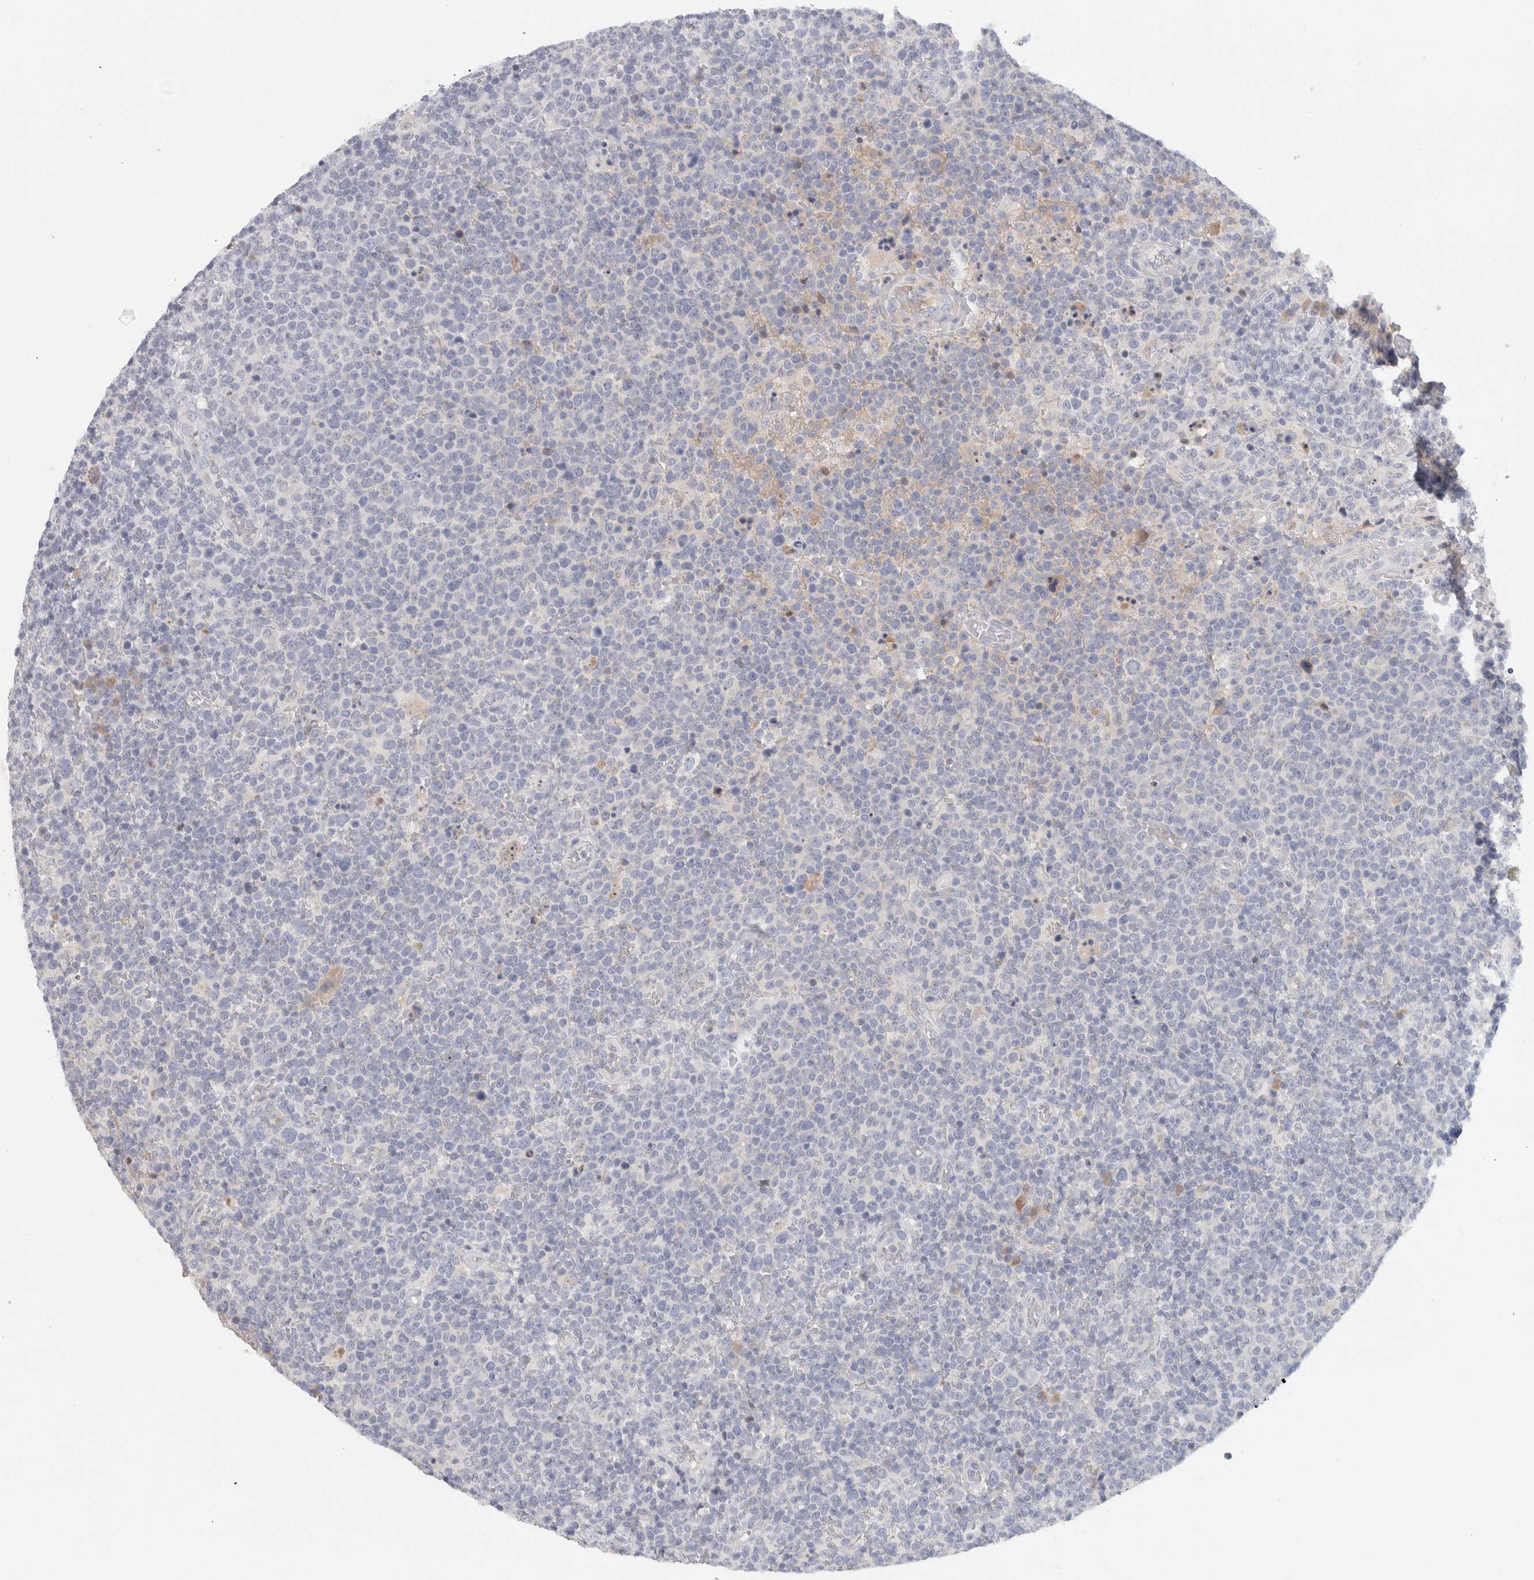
{"staining": {"intensity": "negative", "quantity": "none", "location": "none"}, "tissue": "lymphoma", "cell_type": "Tumor cells", "image_type": "cancer", "snomed": [{"axis": "morphology", "description": "Malignant lymphoma, non-Hodgkin's type, High grade"}, {"axis": "topography", "description": "Lymph node"}], "caption": "Tumor cells are negative for protein expression in human malignant lymphoma, non-Hodgkin's type (high-grade). (DAB IHC visualized using brightfield microscopy, high magnification).", "gene": "STK31", "patient": {"sex": "male", "age": 61}}